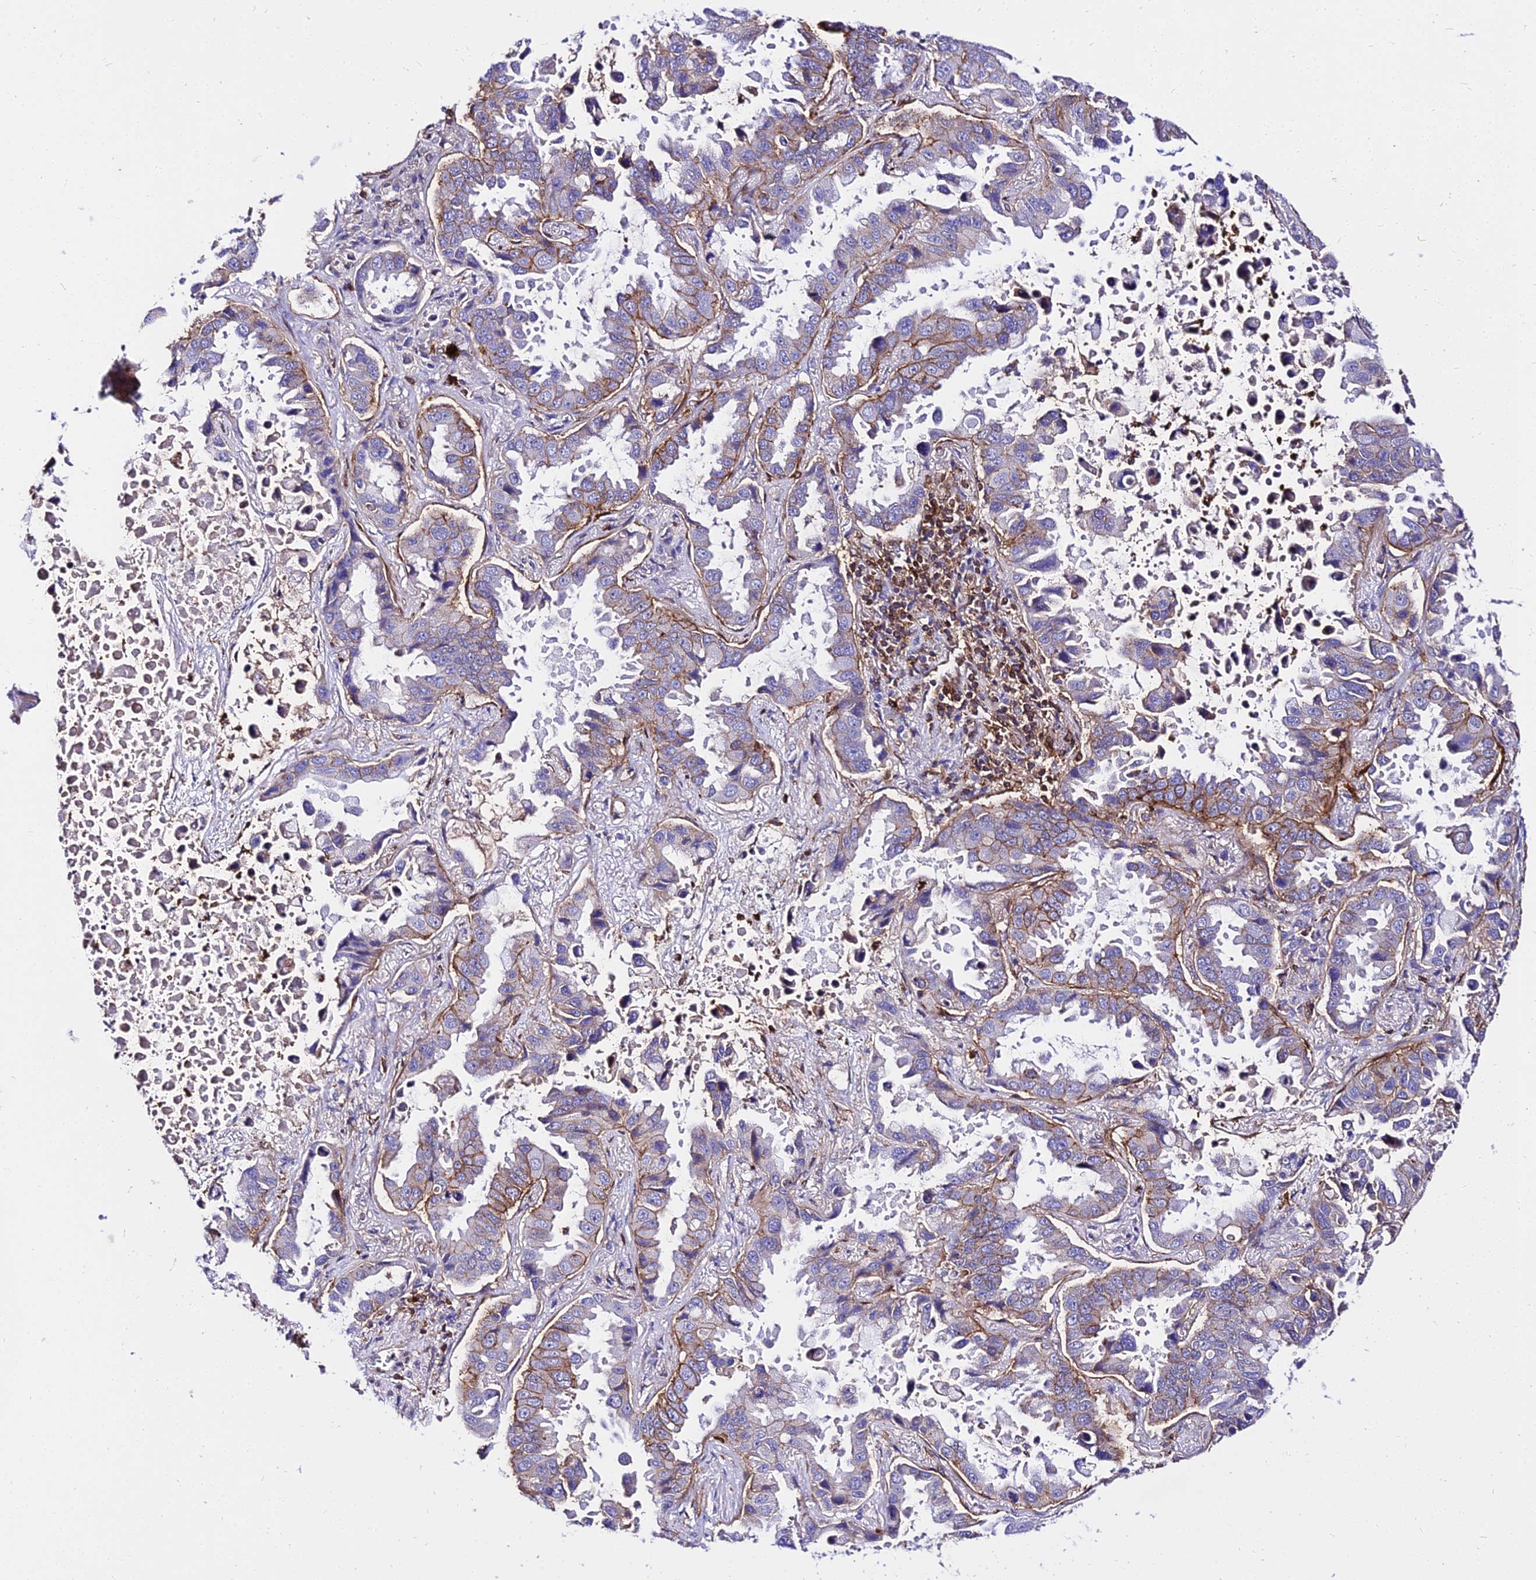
{"staining": {"intensity": "moderate", "quantity": "<25%", "location": "cytoplasmic/membranous"}, "tissue": "lung cancer", "cell_type": "Tumor cells", "image_type": "cancer", "snomed": [{"axis": "morphology", "description": "Adenocarcinoma, NOS"}, {"axis": "topography", "description": "Lung"}], "caption": "High-magnification brightfield microscopy of lung cancer stained with DAB (3,3'-diaminobenzidine) (brown) and counterstained with hematoxylin (blue). tumor cells exhibit moderate cytoplasmic/membranous expression is identified in about<25% of cells.", "gene": "CSRP1", "patient": {"sex": "male", "age": 64}}